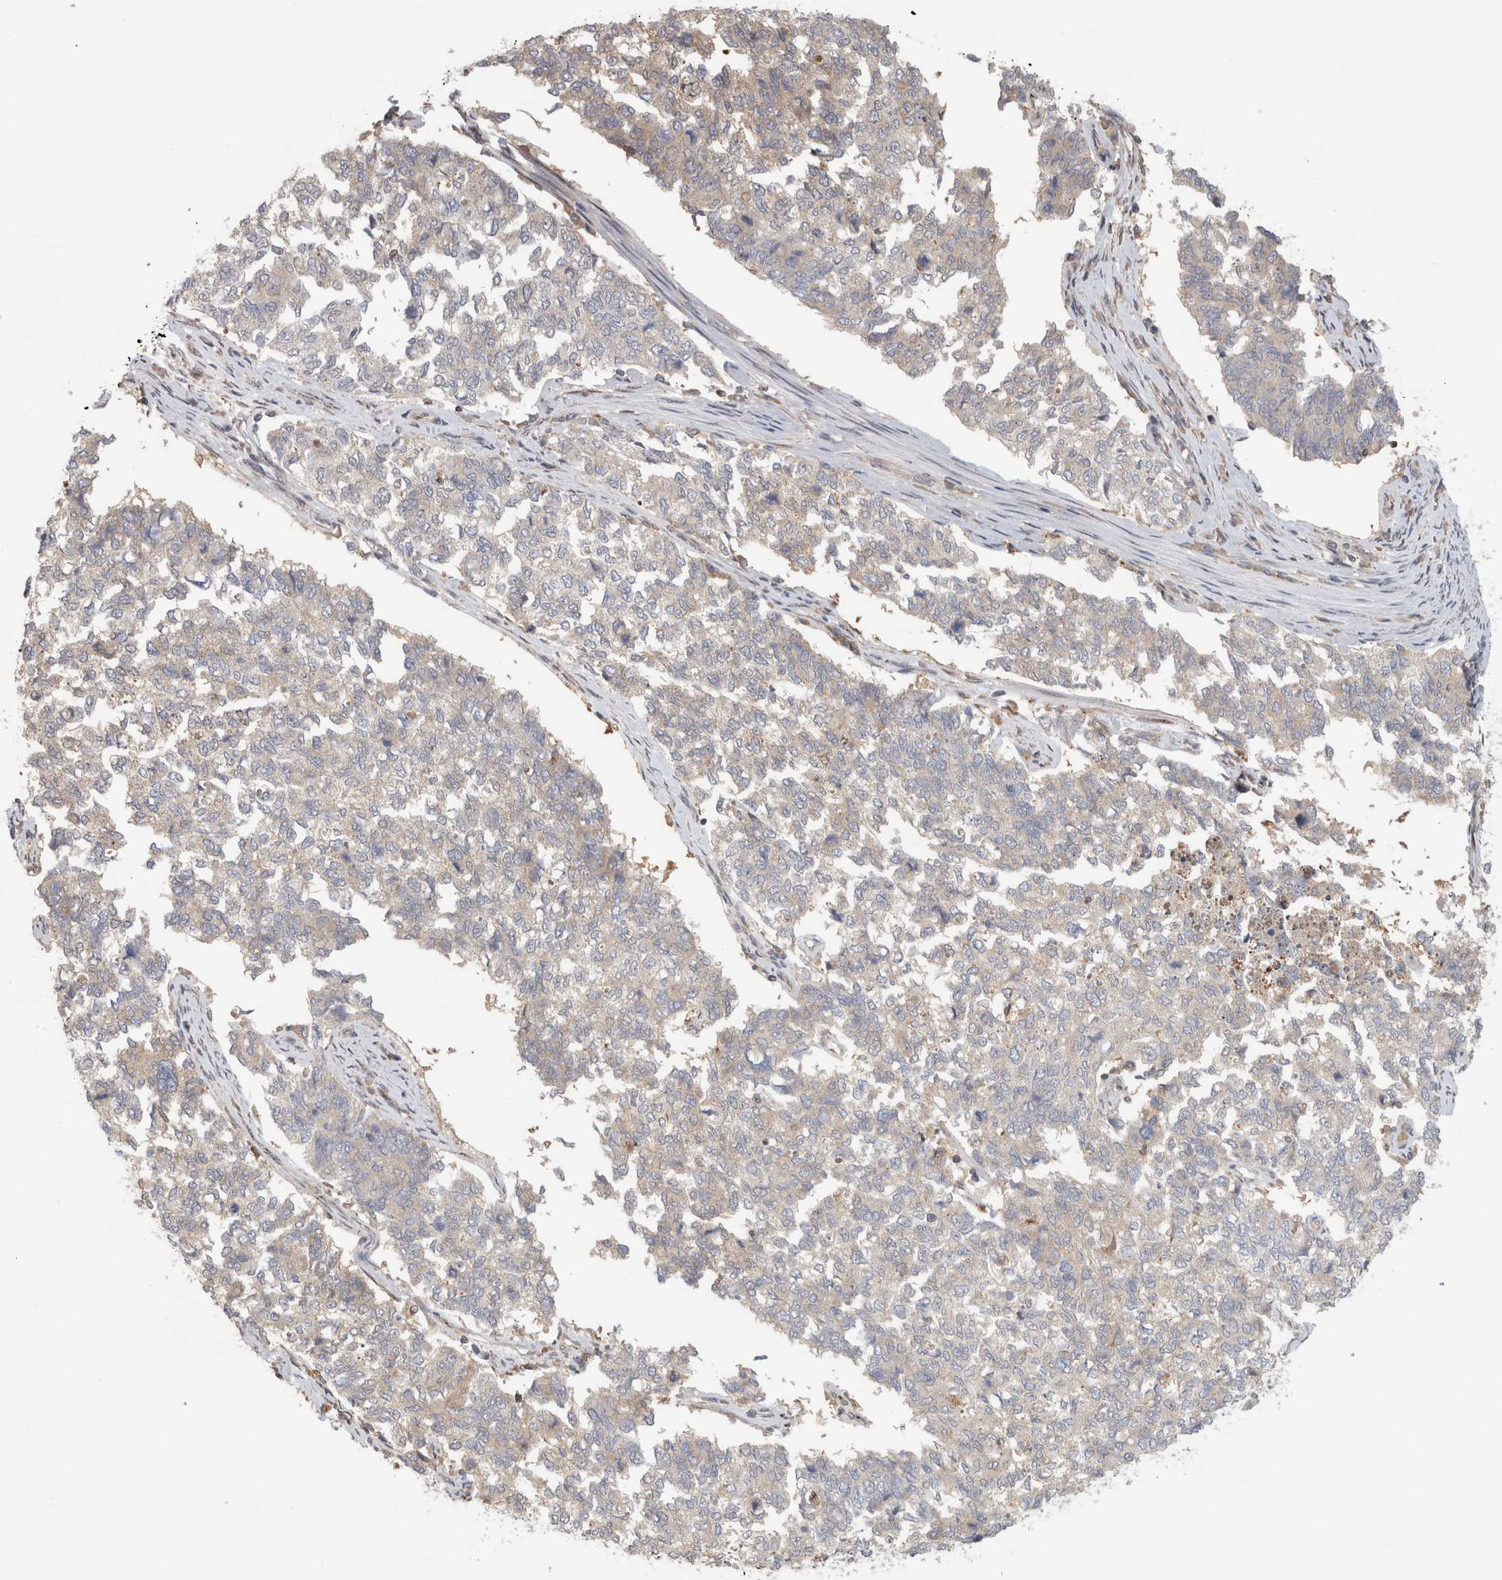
{"staining": {"intensity": "negative", "quantity": "none", "location": "none"}, "tissue": "cervical cancer", "cell_type": "Tumor cells", "image_type": "cancer", "snomed": [{"axis": "morphology", "description": "Squamous cell carcinoma, NOS"}, {"axis": "topography", "description": "Cervix"}], "caption": "Tumor cells show no significant protein positivity in squamous cell carcinoma (cervical).", "gene": "PIGP", "patient": {"sex": "female", "age": 63}}